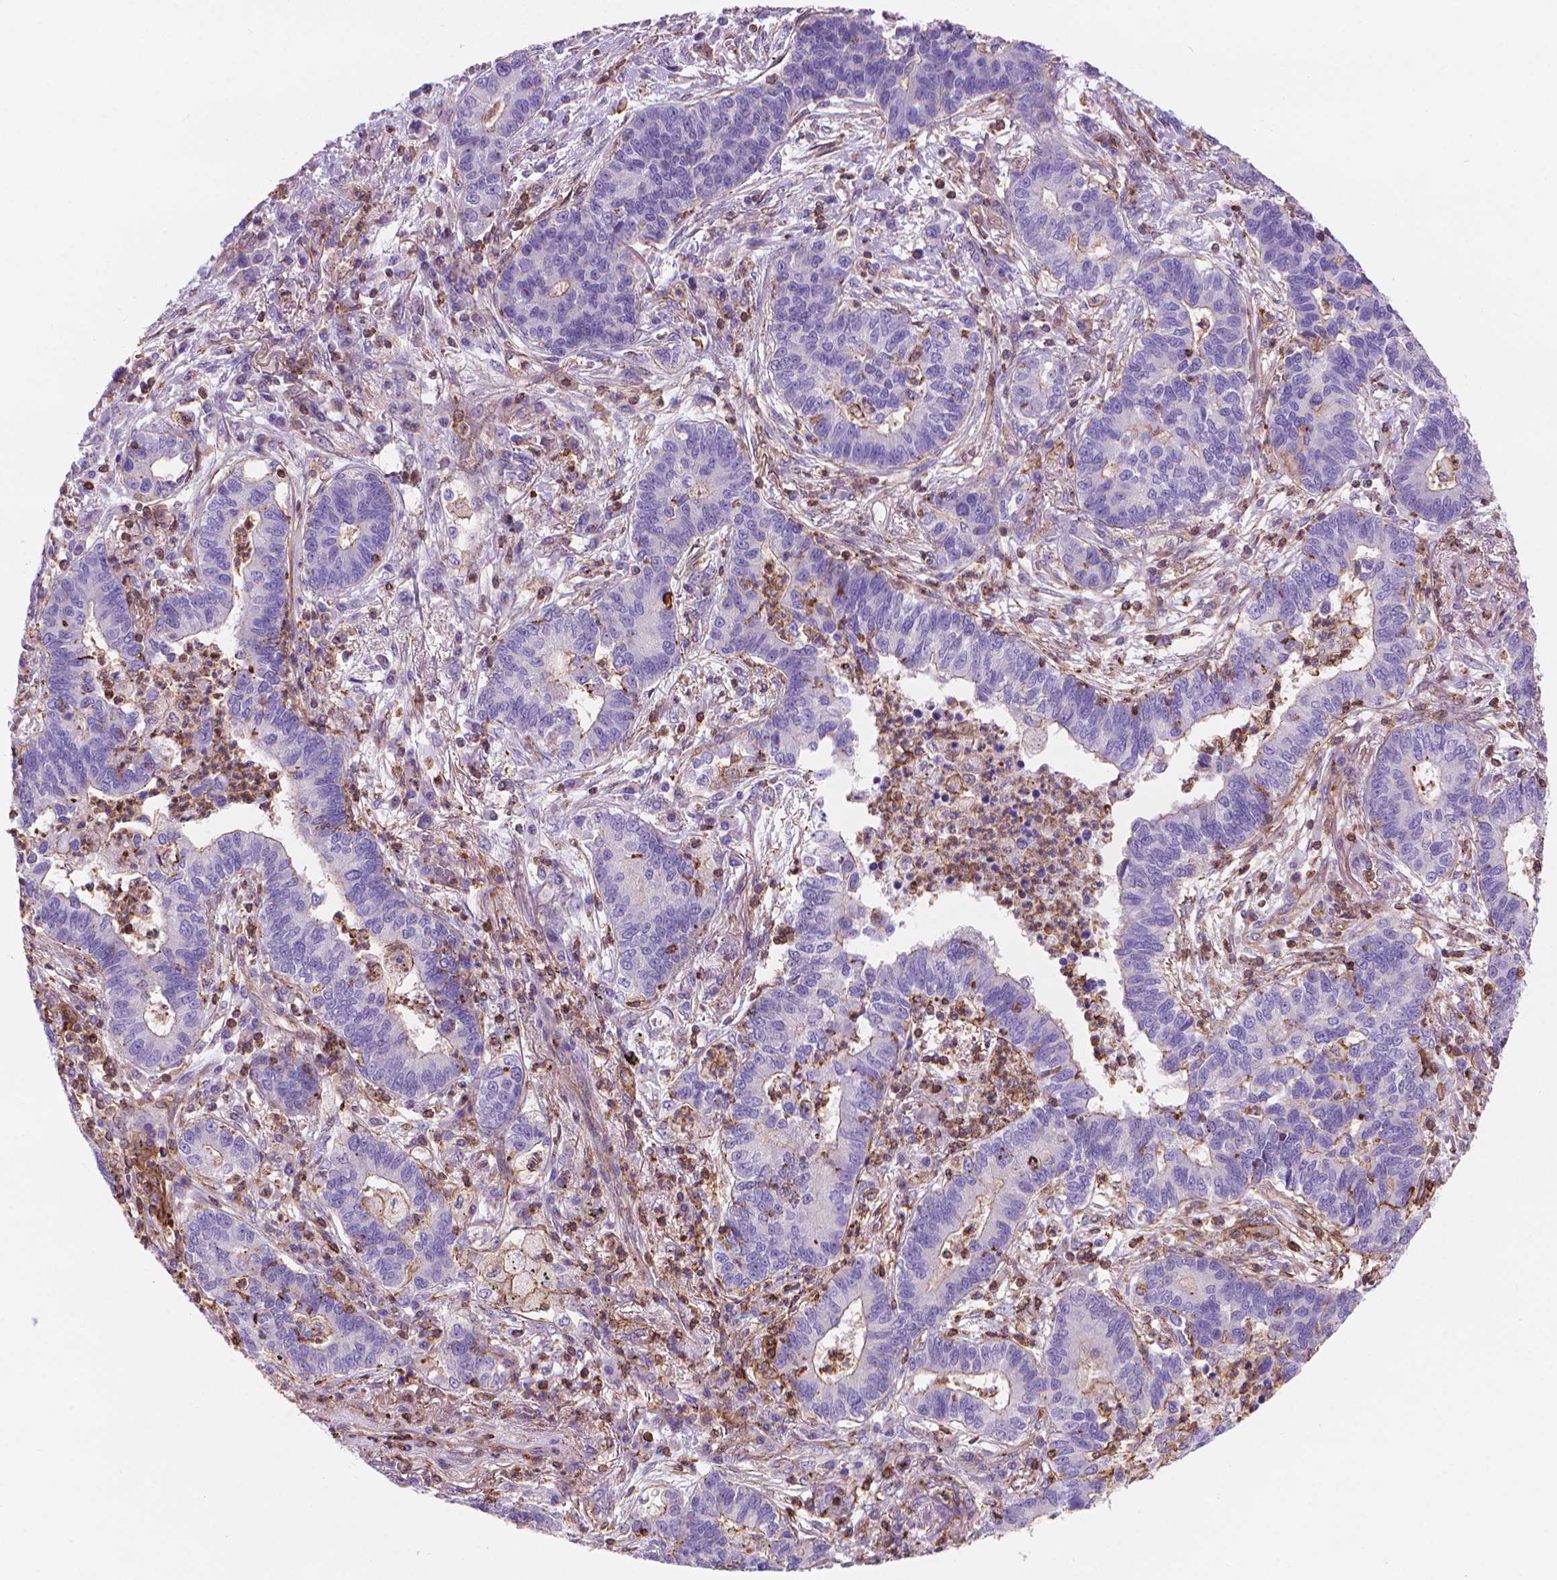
{"staining": {"intensity": "negative", "quantity": "none", "location": "none"}, "tissue": "lung cancer", "cell_type": "Tumor cells", "image_type": "cancer", "snomed": [{"axis": "morphology", "description": "Adenocarcinoma, NOS"}, {"axis": "topography", "description": "Lung"}], "caption": "Immunohistochemistry image of neoplastic tissue: lung adenocarcinoma stained with DAB shows no significant protein expression in tumor cells.", "gene": "PATJ", "patient": {"sex": "female", "age": 57}}